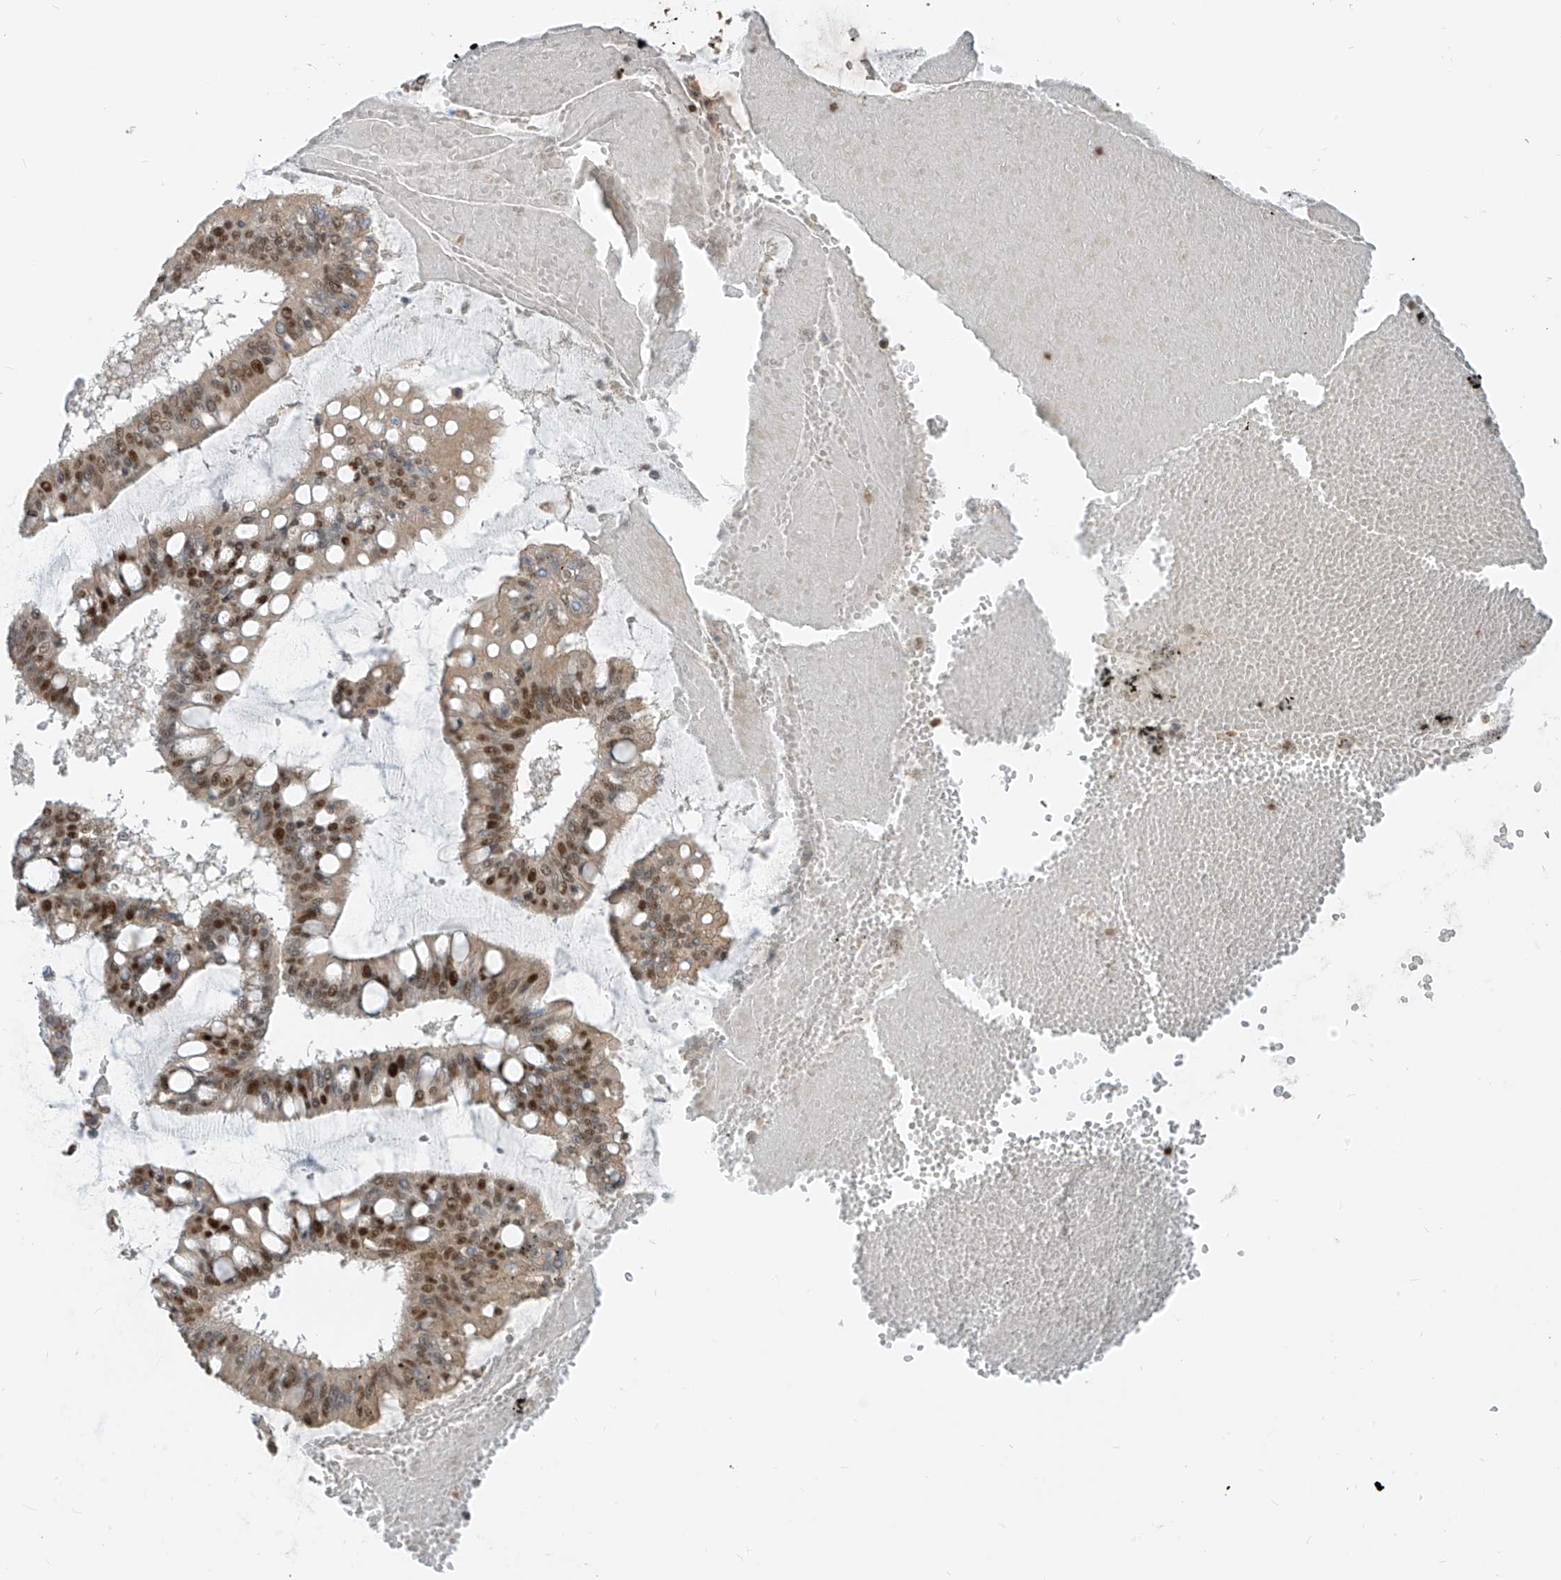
{"staining": {"intensity": "moderate", "quantity": ">75%", "location": "nuclear"}, "tissue": "ovarian cancer", "cell_type": "Tumor cells", "image_type": "cancer", "snomed": [{"axis": "morphology", "description": "Cystadenocarcinoma, mucinous, NOS"}, {"axis": "topography", "description": "Ovary"}], "caption": "A high-resolution micrograph shows IHC staining of mucinous cystadenocarcinoma (ovarian), which shows moderate nuclear positivity in approximately >75% of tumor cells. Using DAB (3,3'-diaminobenzidine) (brown) and hematoxylin (blue) stains, captured at high magnification using brightfield microscopy.", "gene": "ARHGEF3", "patient": {"sex": "female", "age": 73}}